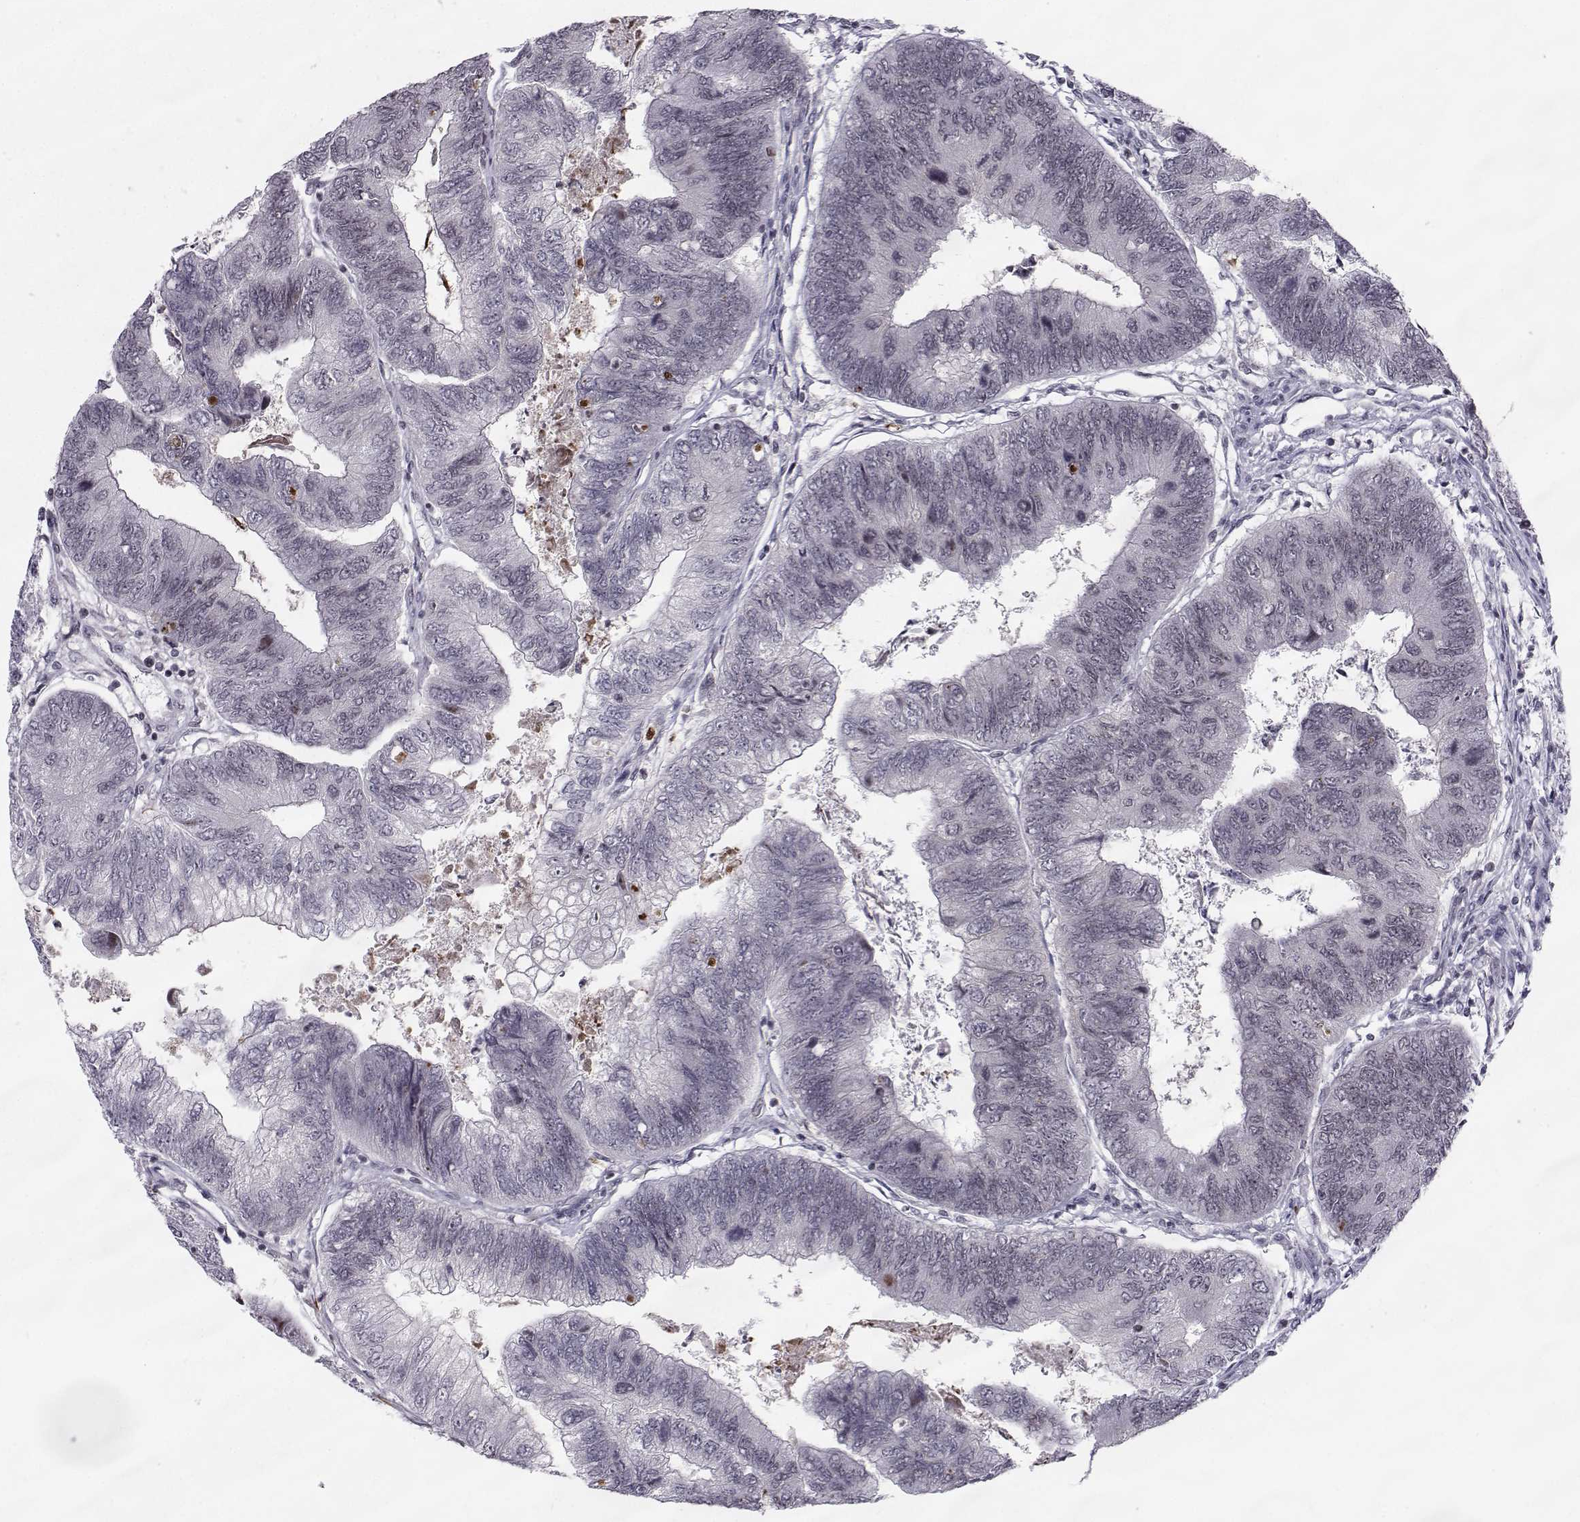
{"staining": {"intensity": "negative", "quantity": "none", "location": "none"}, "tissue": "colorectal cancer", "cell_type": "Tumor cells", "image_type": "cancer", "snomed": [{"axis": "morphology", "description": "Adenocarcinoma, NOS"}, {"axis": "topography", "description": "Colon"}], "caption": "Adenocarcinoma (colorectal) was stained to show a protein in brown. There is no significant staining in tumor cells.", "gene": "MARCHF4", "patient": {"sex": "female", "age": 67}}